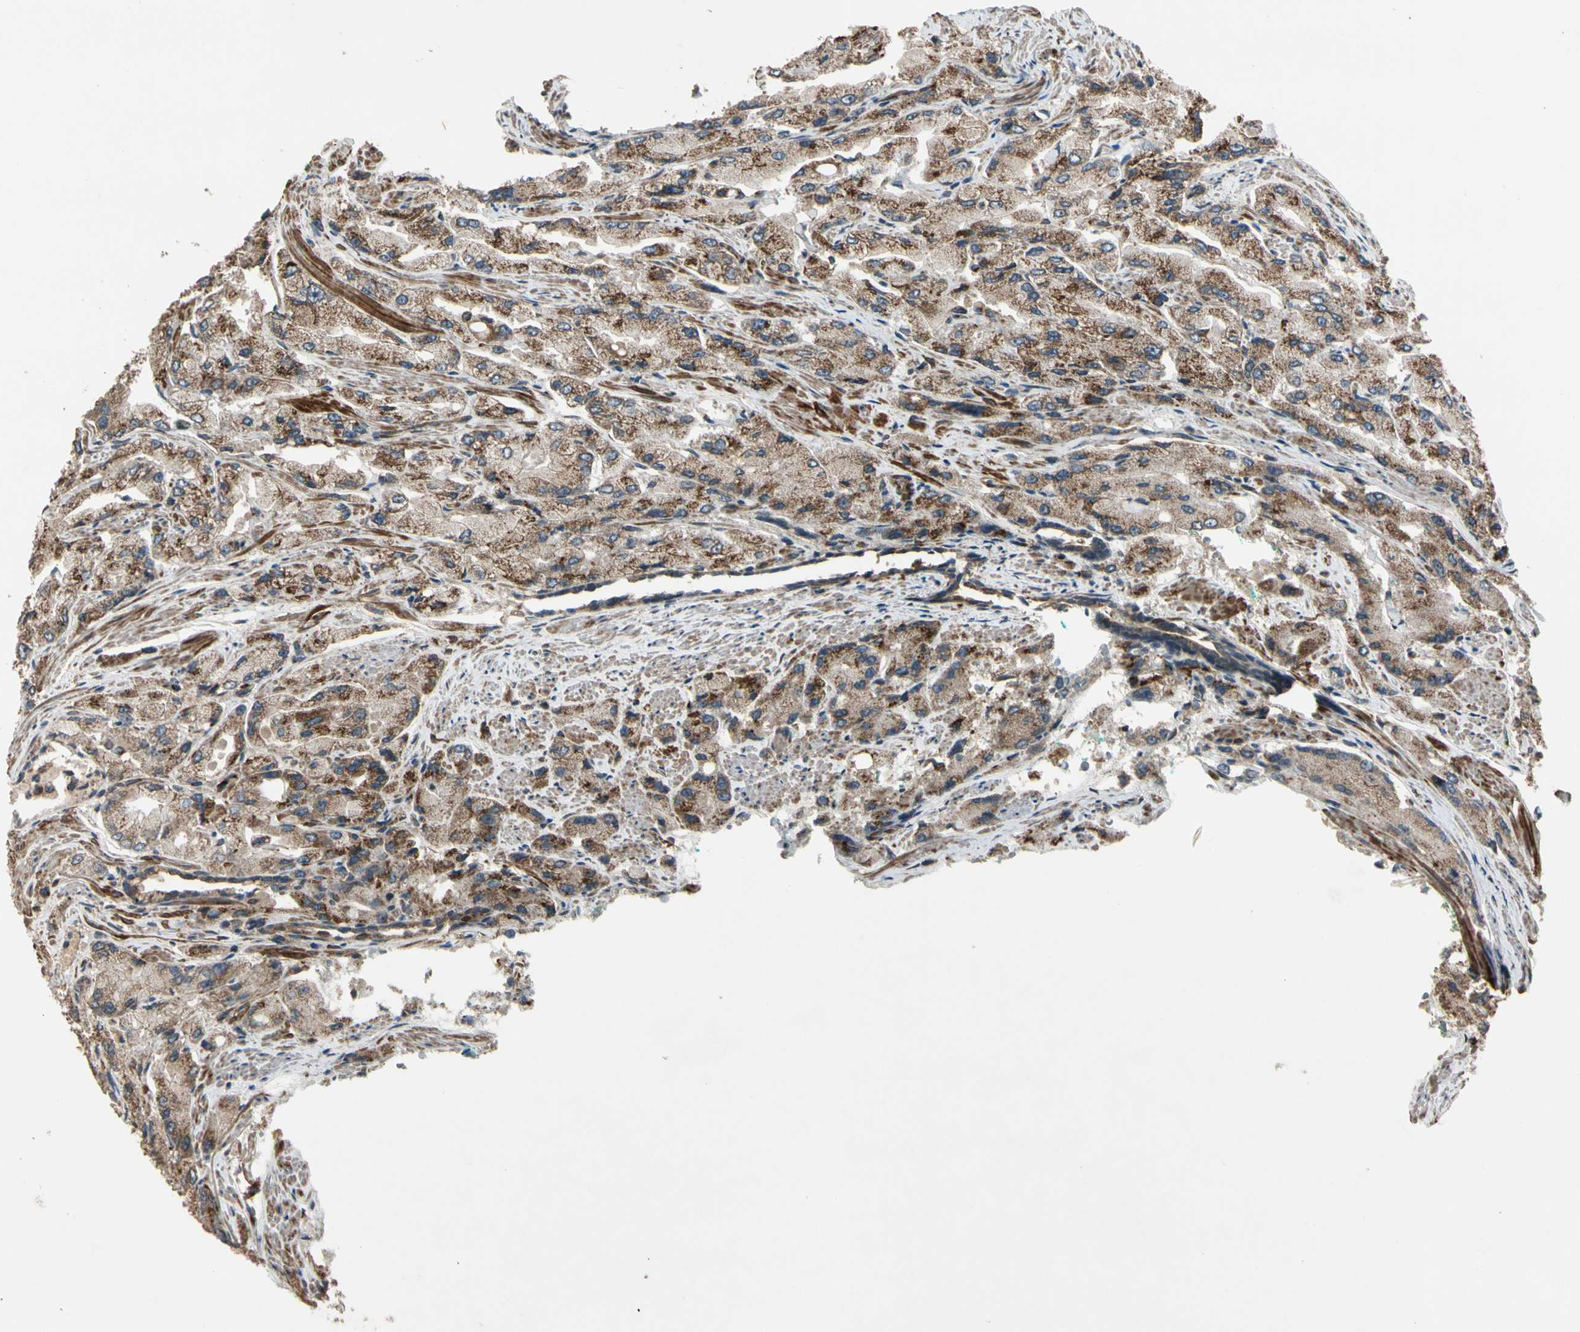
{"staining": {"intensity": "moderate", "quantity": "25%-75%", "location": "cytoplasmic/membranous"}, "tissue": "prostate cancer", "cell_type": "Tumor cells", "image_type": "cancer", "snomed": [{"axis": "morphology", "description": "Adenocarcinoma, High grade"}, {"axis": "topography", "description": "Prostate"}], "caption": "IHC histopathology image of neoplastic tissue: prostate adenocarcinoma (high-grade) stained using IHC displays medium levels of moderate protein expression localized specifically in the cytoplasmic/membranous of tumor cells, appearing as a cytoplasmic/membranous brown color.", "gene": "GCK", "patient": {"sex": "male", "age": 58}}